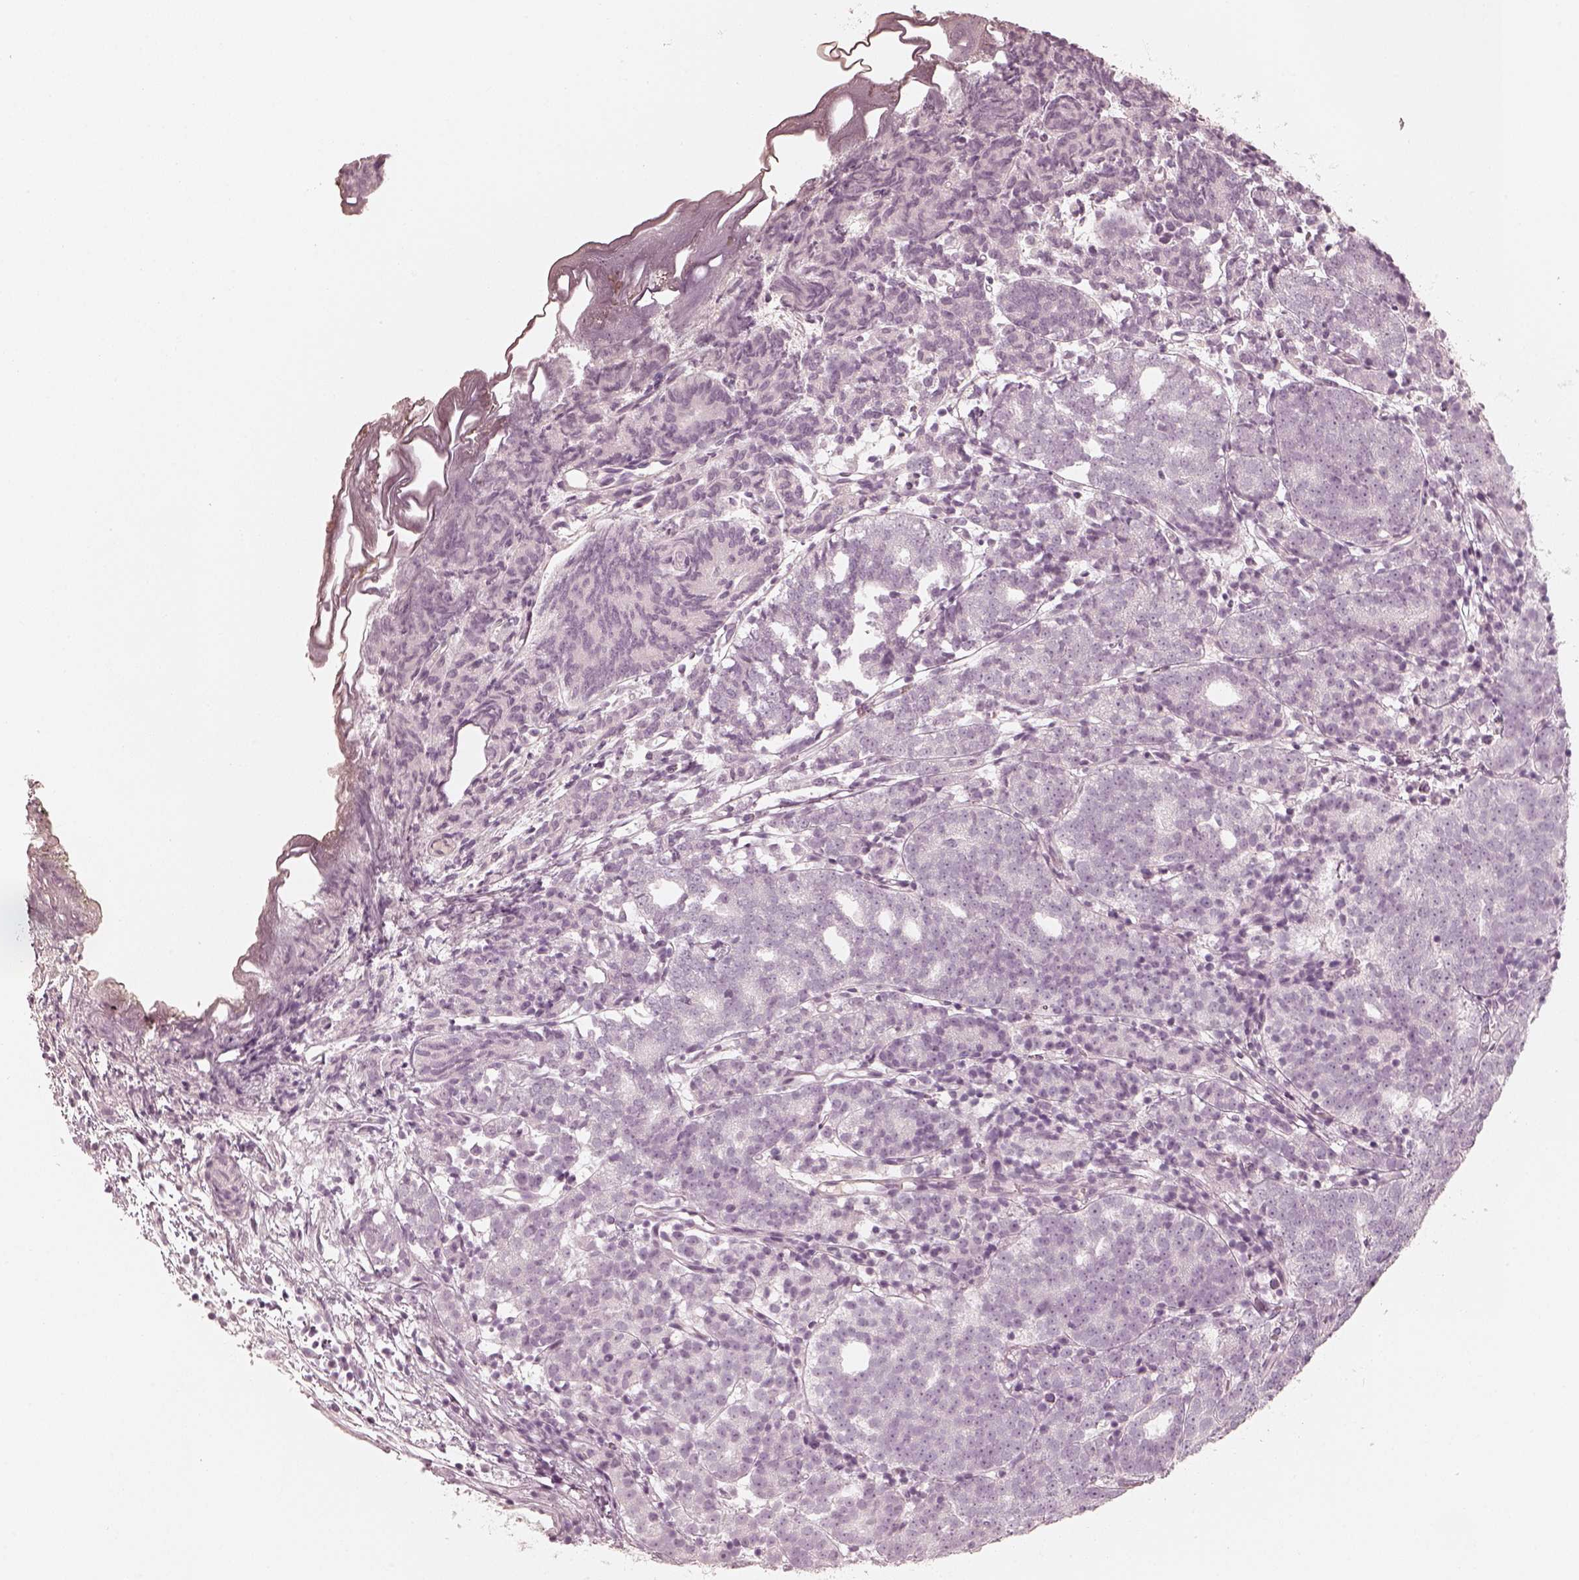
{"staining": {"intensity": "negative", "quantity": "none", "location": "none"}, "tissue": "prostate cancer", "cell_type": "Tumor cells", "image_type": "cancer", "snomed": [{"axis": "morphology", "description": "Adenocarcinoma, High grade"}, {"axis": "topography", "description": "Prostate"}], "caption": "Immunohistochemistry (IHC) image of prostate cancer stained for a protein (brown), which exhibits no expression in tumor cells.", "gene": "KRT82", "patient": {"sex": "male", "age": 53}}